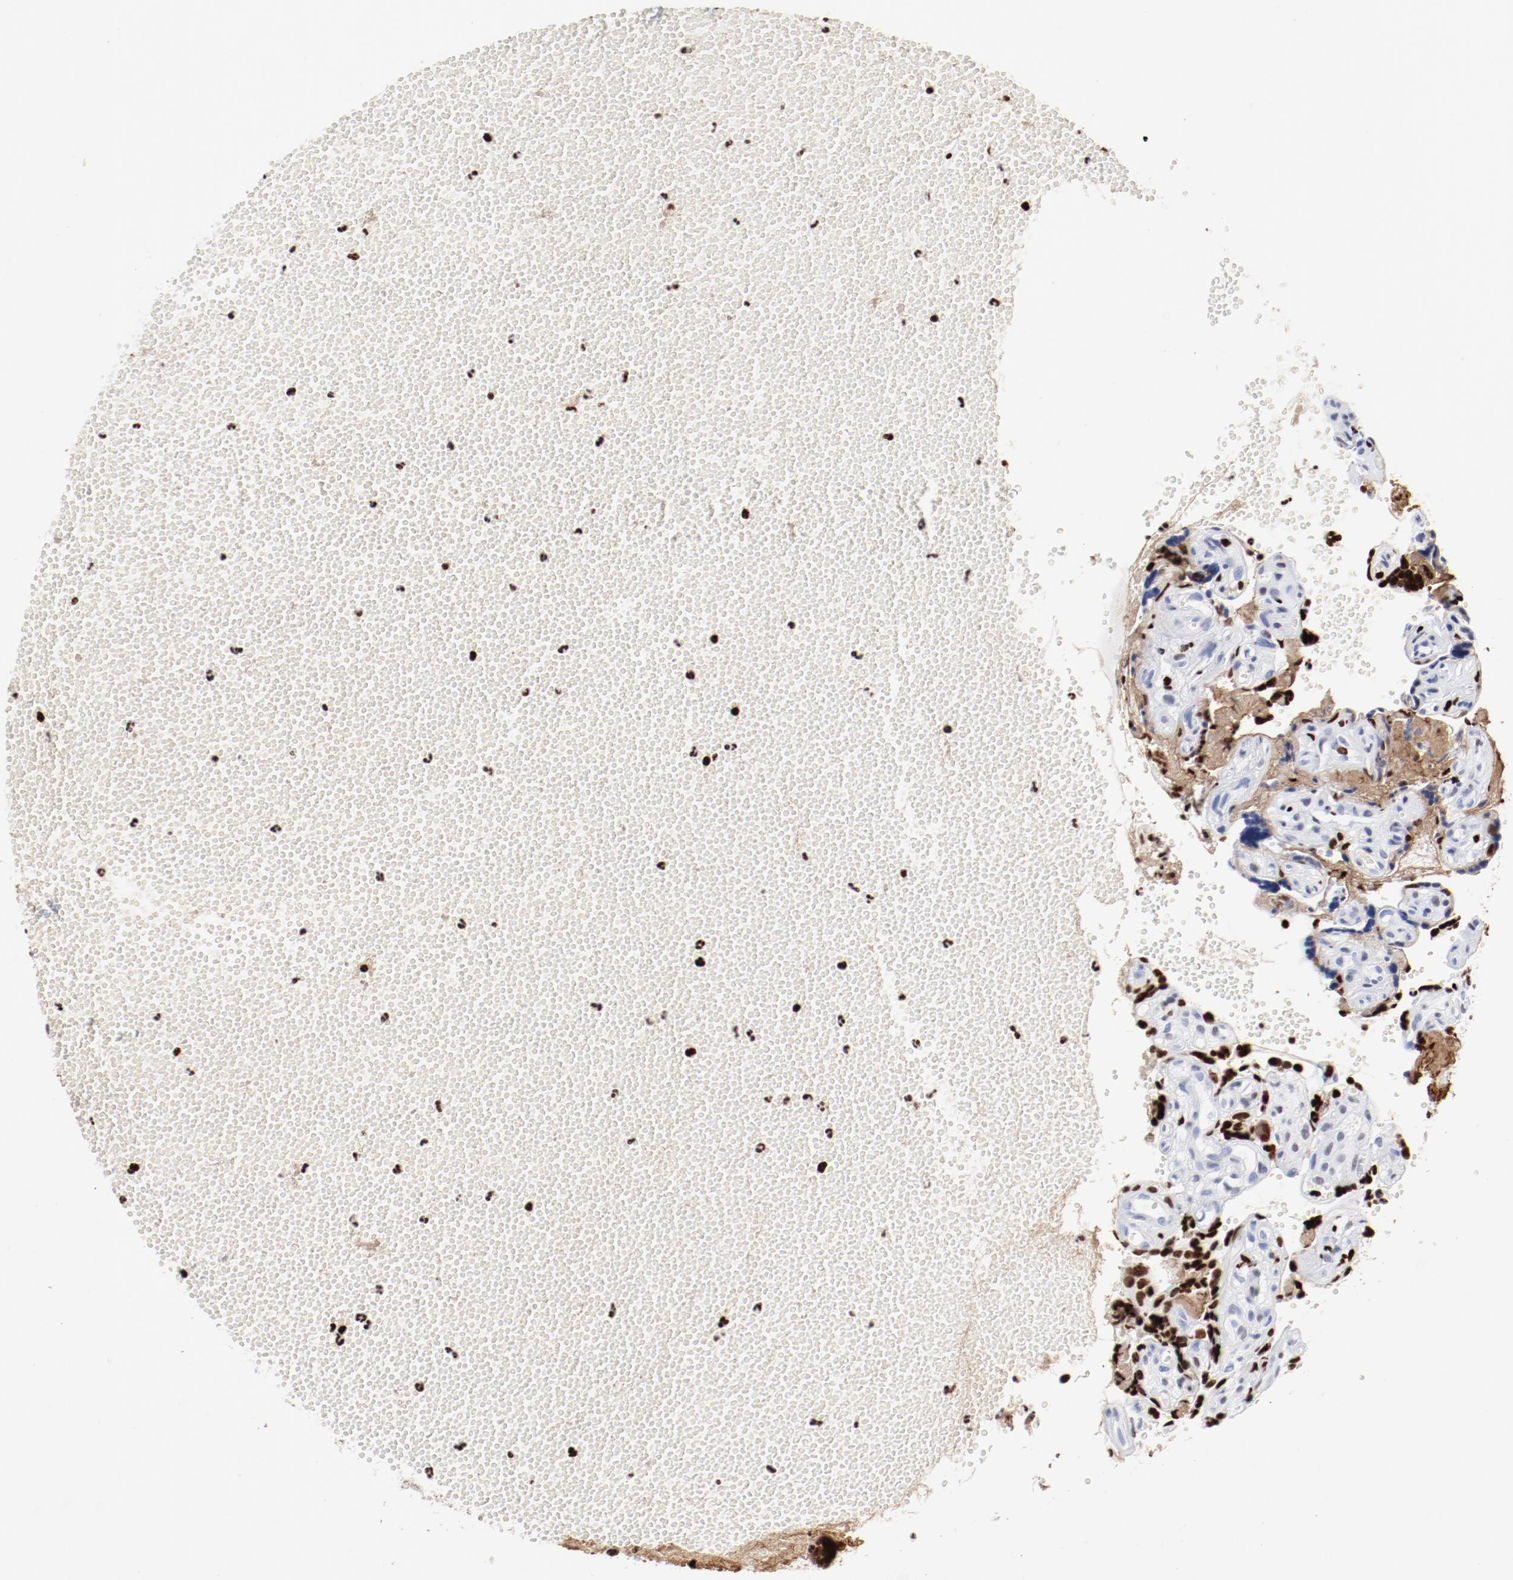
{"staining": {"intensity": "strong", "quantity": ">75%", "location": "nuclear"}, "tissue": "placenta", "cell_type": "Decidual cells", "image_type": "normal", "snomed": [{"axis": "morphology", "description": "Normal tissue, NOS"}, {"axis": "topography", "description": "Placenta"}], "caption": "High-power microscopy captured an immunohistochemistry (IHC) photomicrograph of normal placenta, revealing strong nuclear positivity in approximately >75% of decidual cells.", "gene": "SMARCC2", "patient": {"sex": "female", "age": 30}}